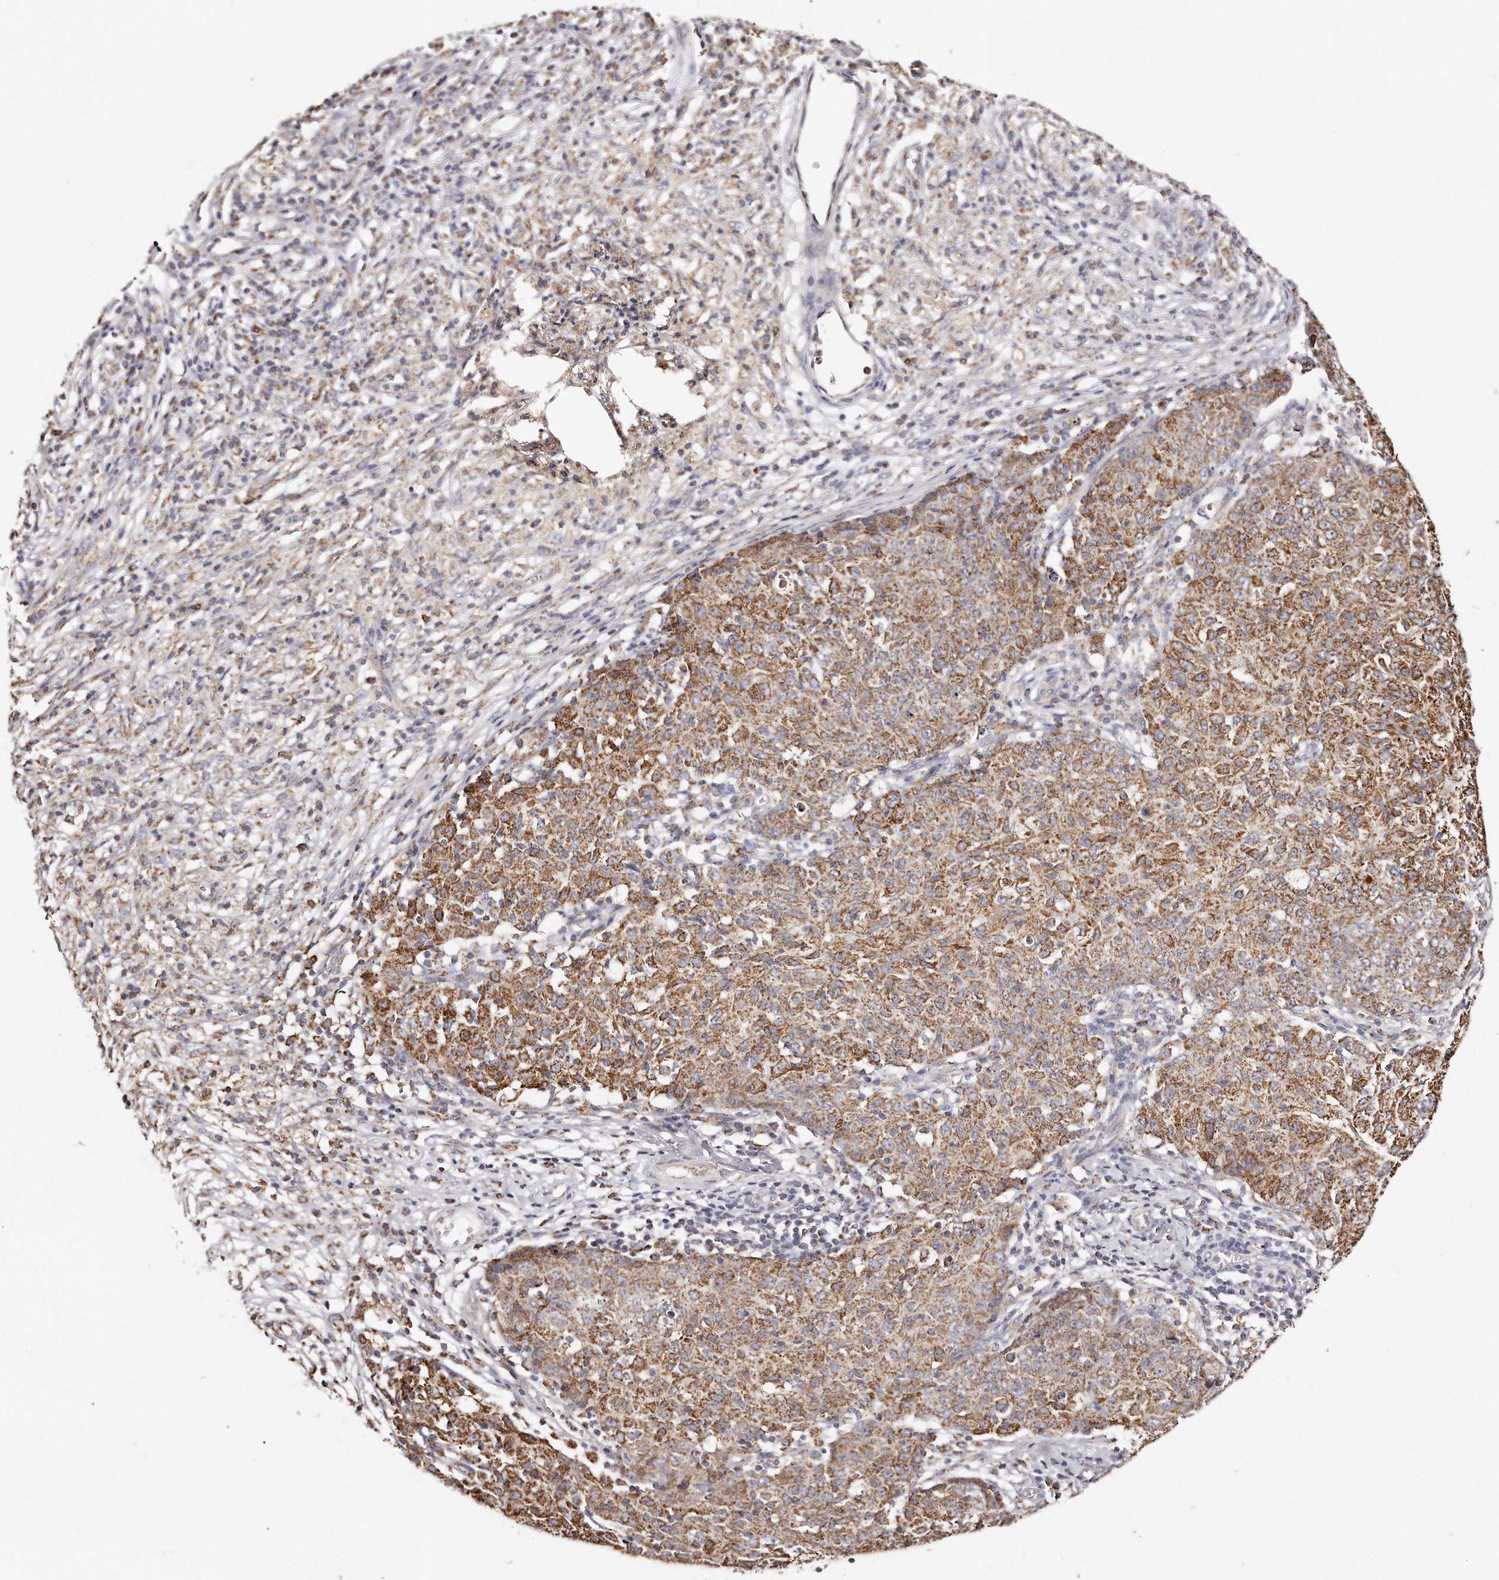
{"staining": {"intensity": "moderate", "quantity": ">75%", "location": "cytoplasmic/membranous"}, "tissue": "ovarian cancer", "cell_type": "Tumor cells", "image_type": "cancer", "snomed": [{"axis": "morphology", "description": "Carcinoma, endometroid"}, {"axis": "topography", "description": "Ovary"}], "caption": "This is a photomicrograph of IHC staining of ovarian cancer (endometroid carcinoma), which shows moderate staining in the cytoplasmic/membranous of tumor cells.", "gene": "RTKN", "patient": {"sex": "female", "age": 42}}